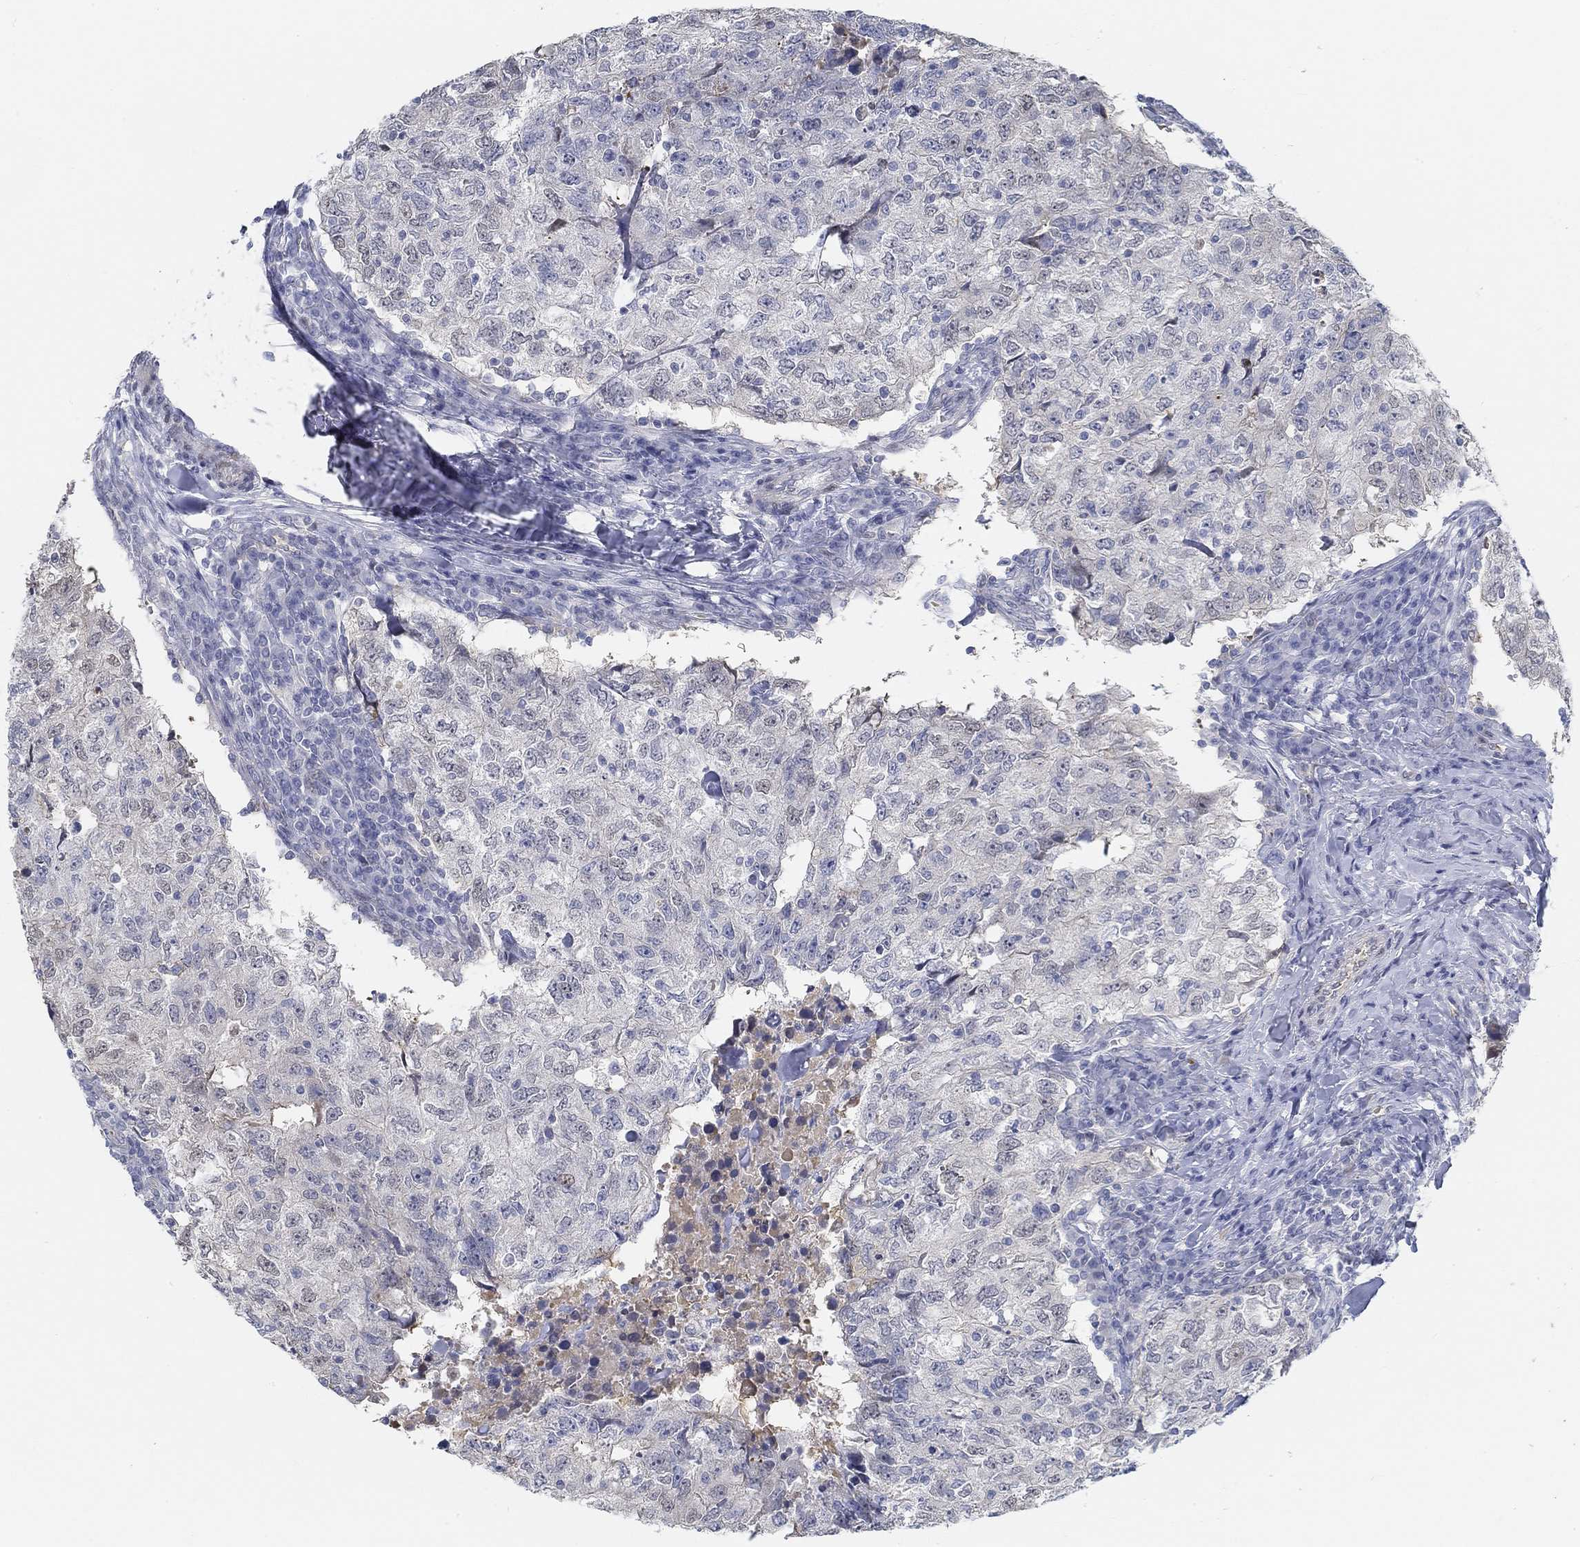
{"staining": {"intensity": "negative", "quantity": "none", "location": "none"}, "tissue": "breast cancer", "cell_type": "Tumor cells", "image_type": "cancer", "snomed": [{"axis": "morphology", "description": "Duct carcinoma"}, {"axis": "topography", "description": "Breast"}], "caption": "A histopathology image of breast cancer stained for a protein displays no brown staining in tumor cells.", "gene": "SNTG2", "patient": {"sex": "female", "age": 30}}